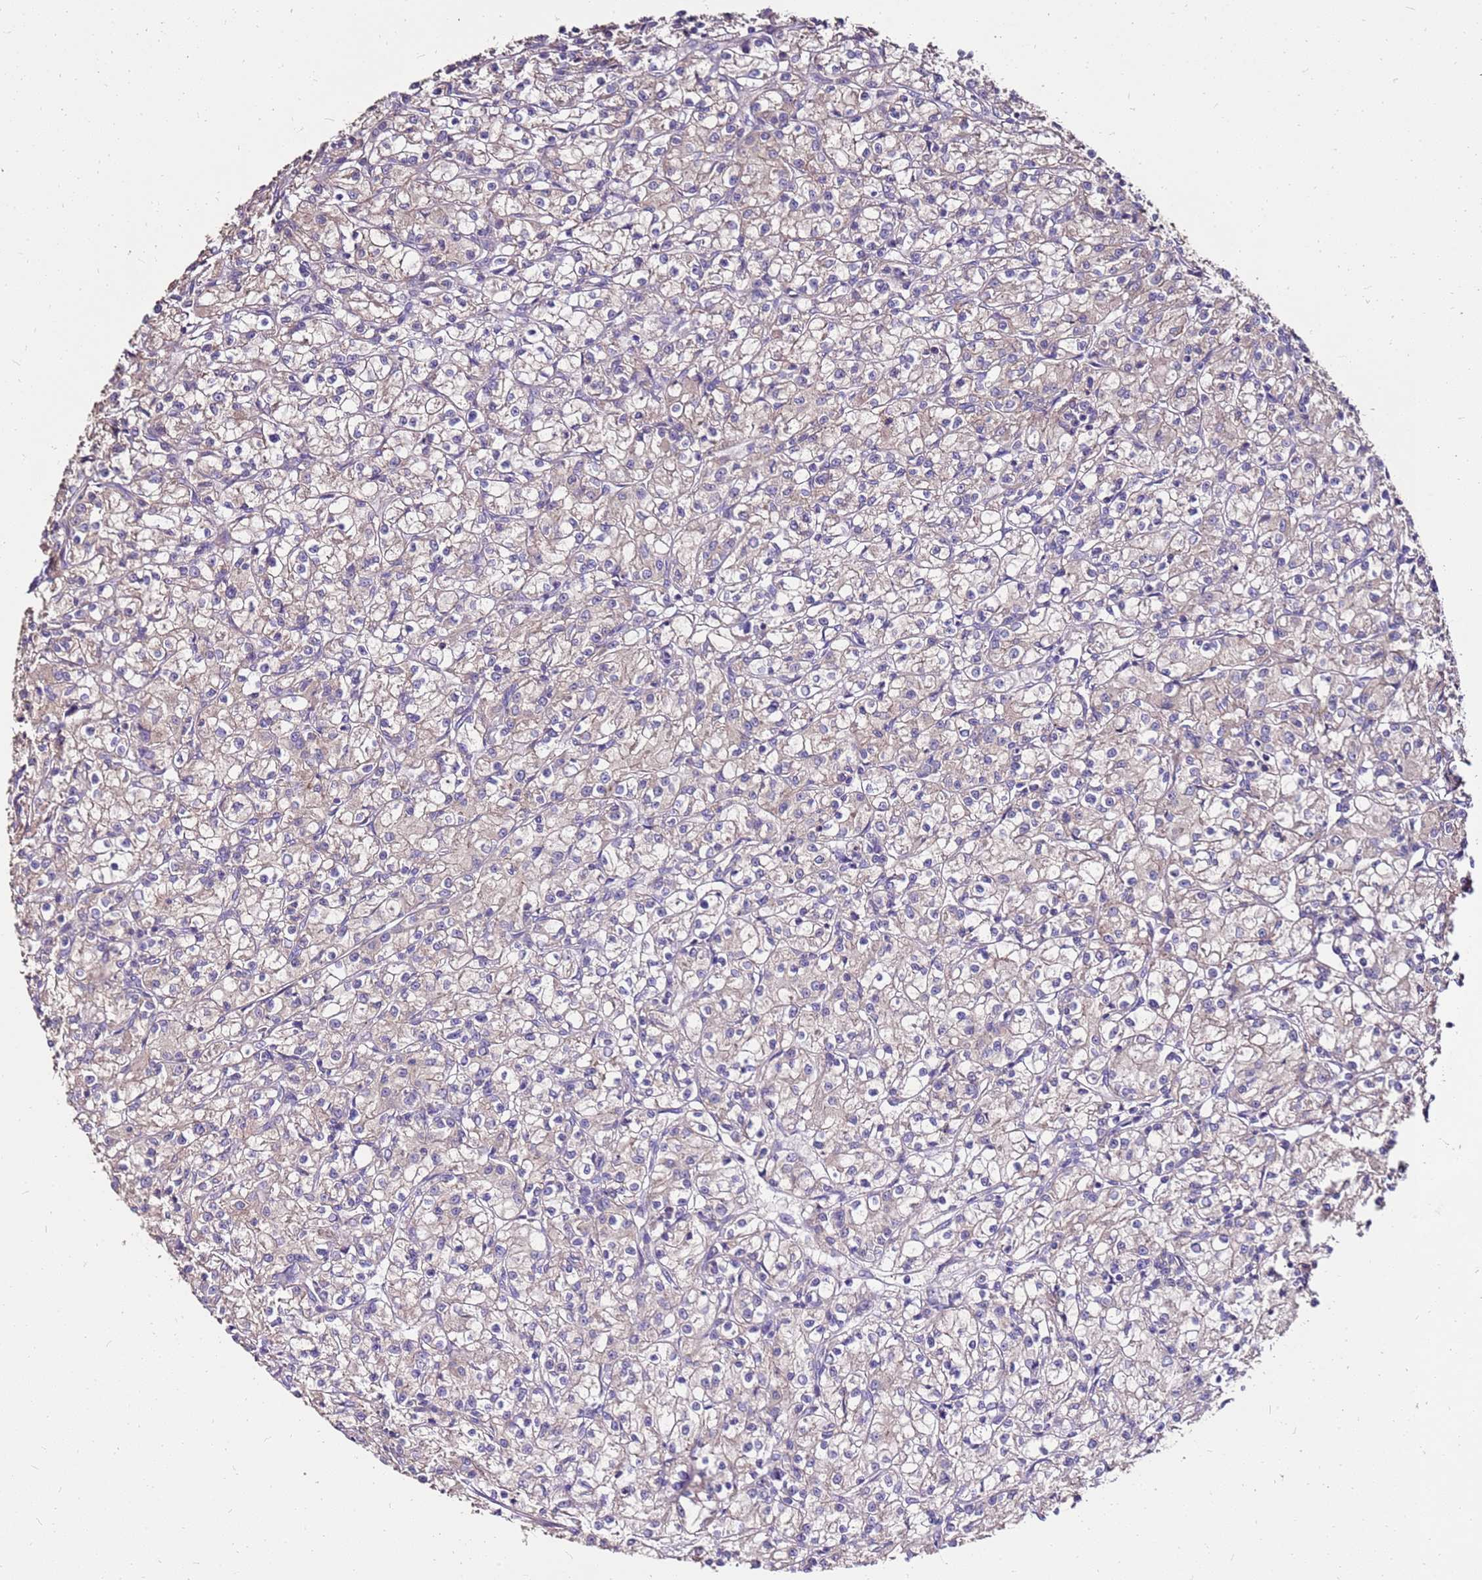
{"staining": {"intensity": "negative", "quantity": "none", "location": "none"}, "tissue": "renal cancer", "cell_type": "Tumor cells", "image_type": "cancer", "snomed": [{"axis": "morphology", "description": "Adenocarcinoma, NOS"}, {"axis": "topography", "description": "Kidney"}], "caption": "The histopathology image exhibits no significant staining in tumor cells of adenocarcinoma (renal).", "gene": "EXD3", "patient": {"sex": "female", "age": 59}}